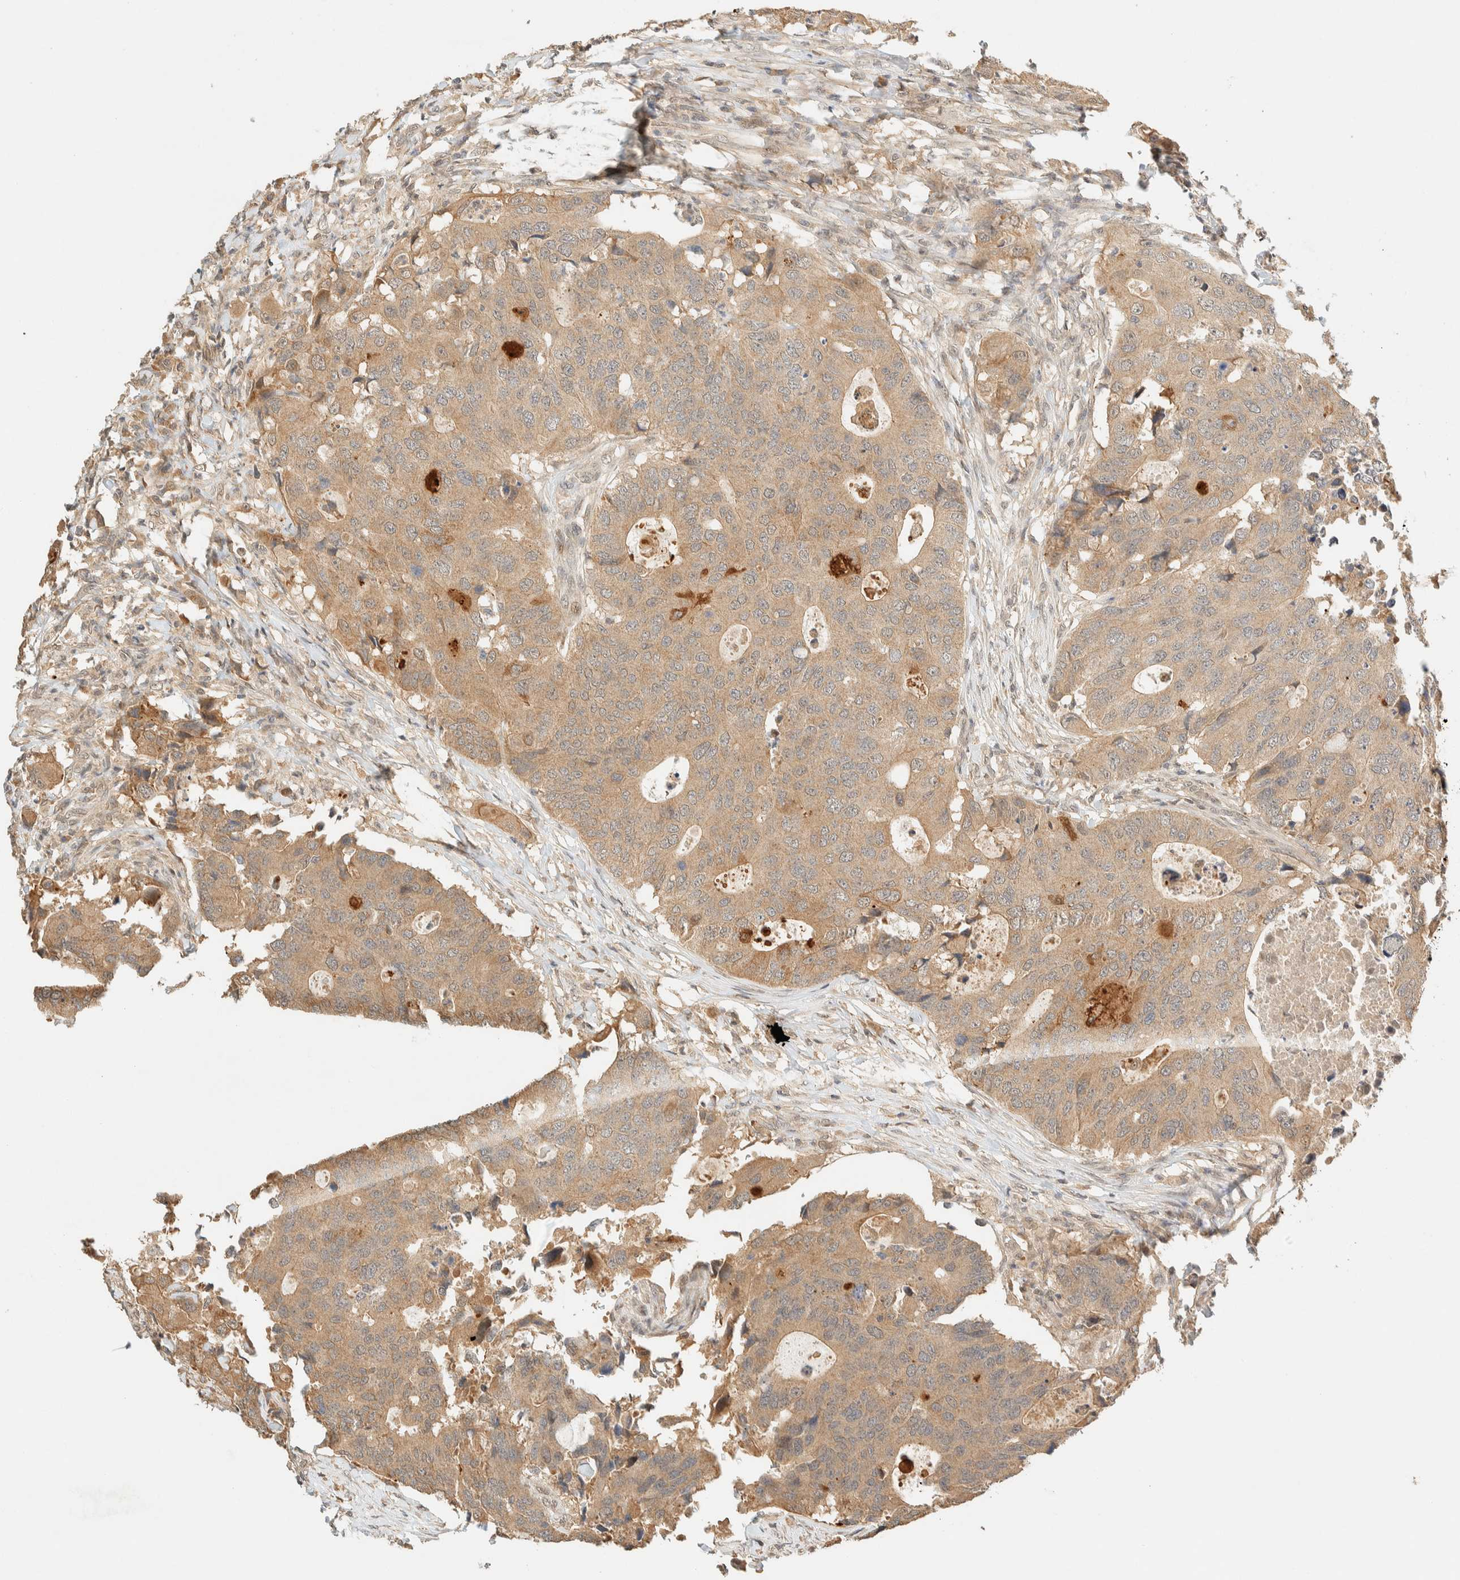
{"staining": {"intensity": "weak", "quantity": ">75%", "location": "cytoplasmic/membranous"}, "tissue": "colorectal cancer", "cell_type": "Tumor cells", "image_type": "cancer", "snomed": [{"axis": "morphology", "description": "Adenocarcinoma, NOS"}, {"axis": "topography", "description": "Colon"}], "caption": "Colorectal cancer stained with a protein marker displays weak staining in tumor cells.", "gene": "ZBTB34", "patient": {"sex": "male", "age": 71}}